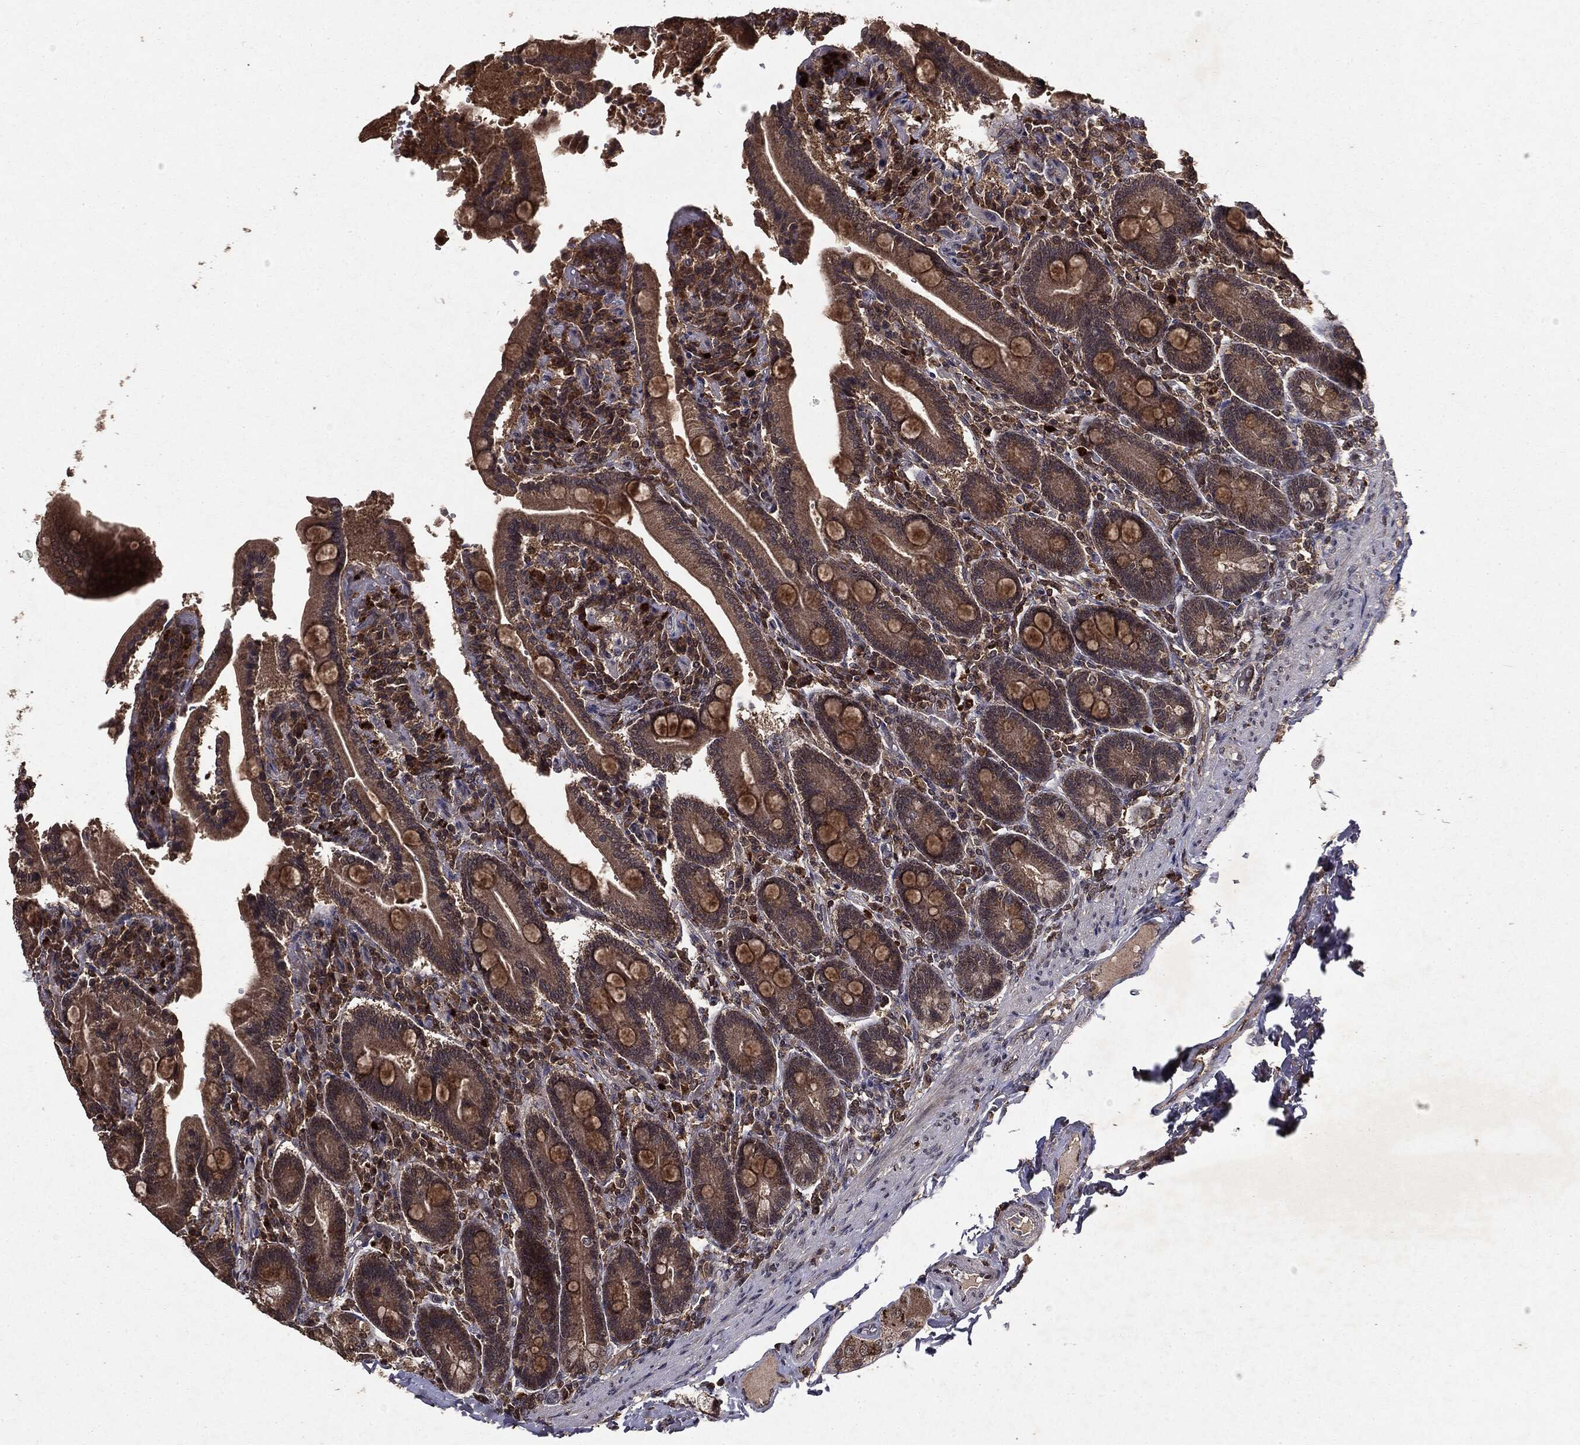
{"staining": {"intensity": "moderate", "quantity": ">75%", "location": "cytoplasmic/membranous"}, "tissue": "duodenum", "cell_type": "Glandular cells", "image_type": "normal", "snomed": [{"axis": "morphology", "description": "Normal tissue, NOS"}, {"axis": "topography", "description": "Duodenum"}], "caption": "The histopathology image reveals staining of benign duodenum, revealing moderate cytoplasmic/membranous protein staining (brown color) within glandular cells.", "gene": "MTOR", "patient": {"sex": "female", "age": 62}}